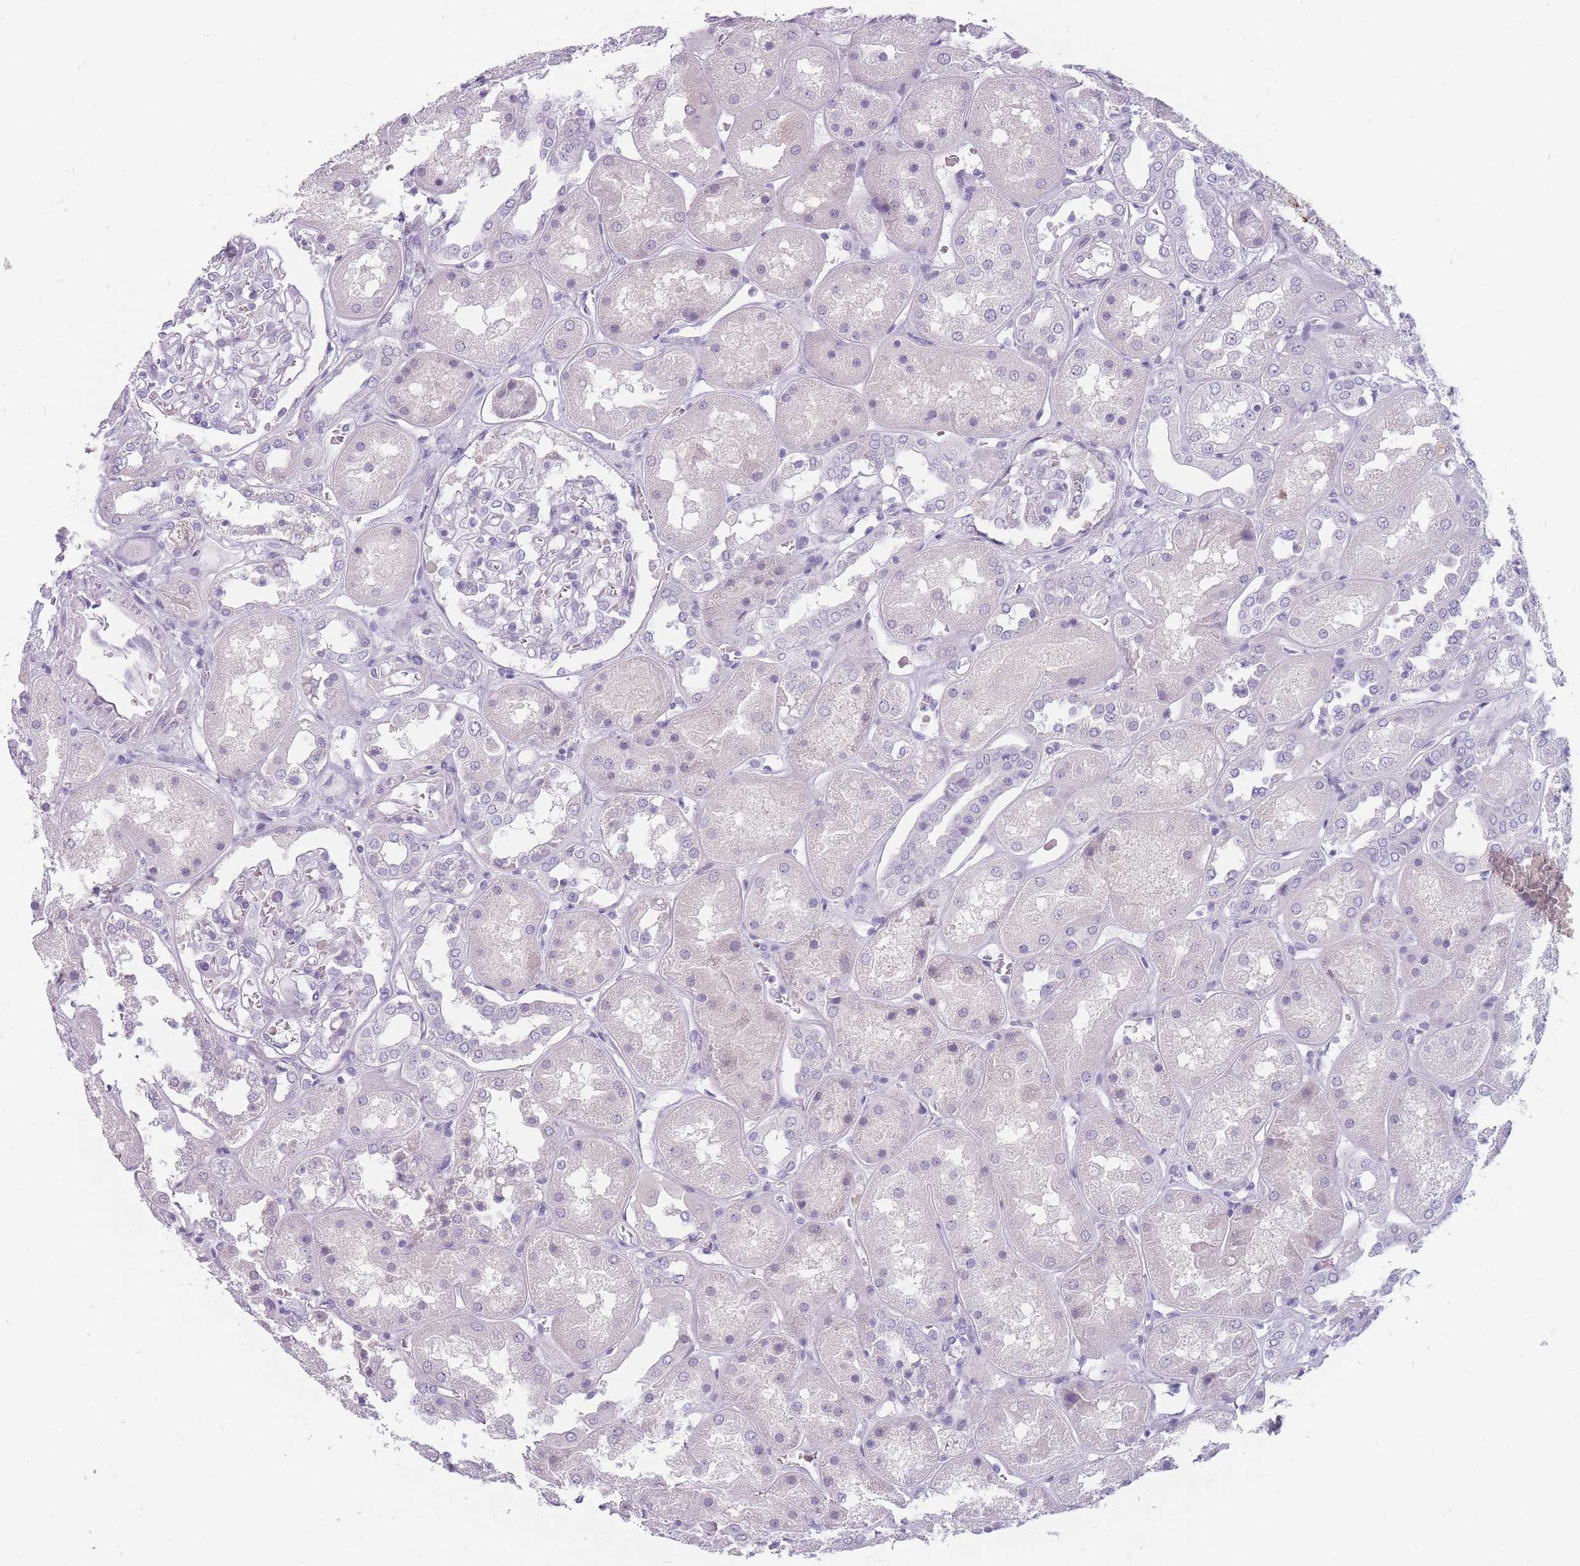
{"staining": {"intensity": "negative", "quantity": "none", "location": "none"}, "tissue": "kidney", "cell_type": "Cells in glomeruli", "image_type": "normal", "snomed": [{"axis": "morphology", "description": "Normal tissue, NOS"}, {"axis": "topography", "description": "Kidney"}], "caption": "Human kidney stained for a protein using immunohistochemistry (IHC) demonstrates no expression in cells in glomeruli.", "gene": "CCNO", "patient": {"sex": "male", "age": 70}}